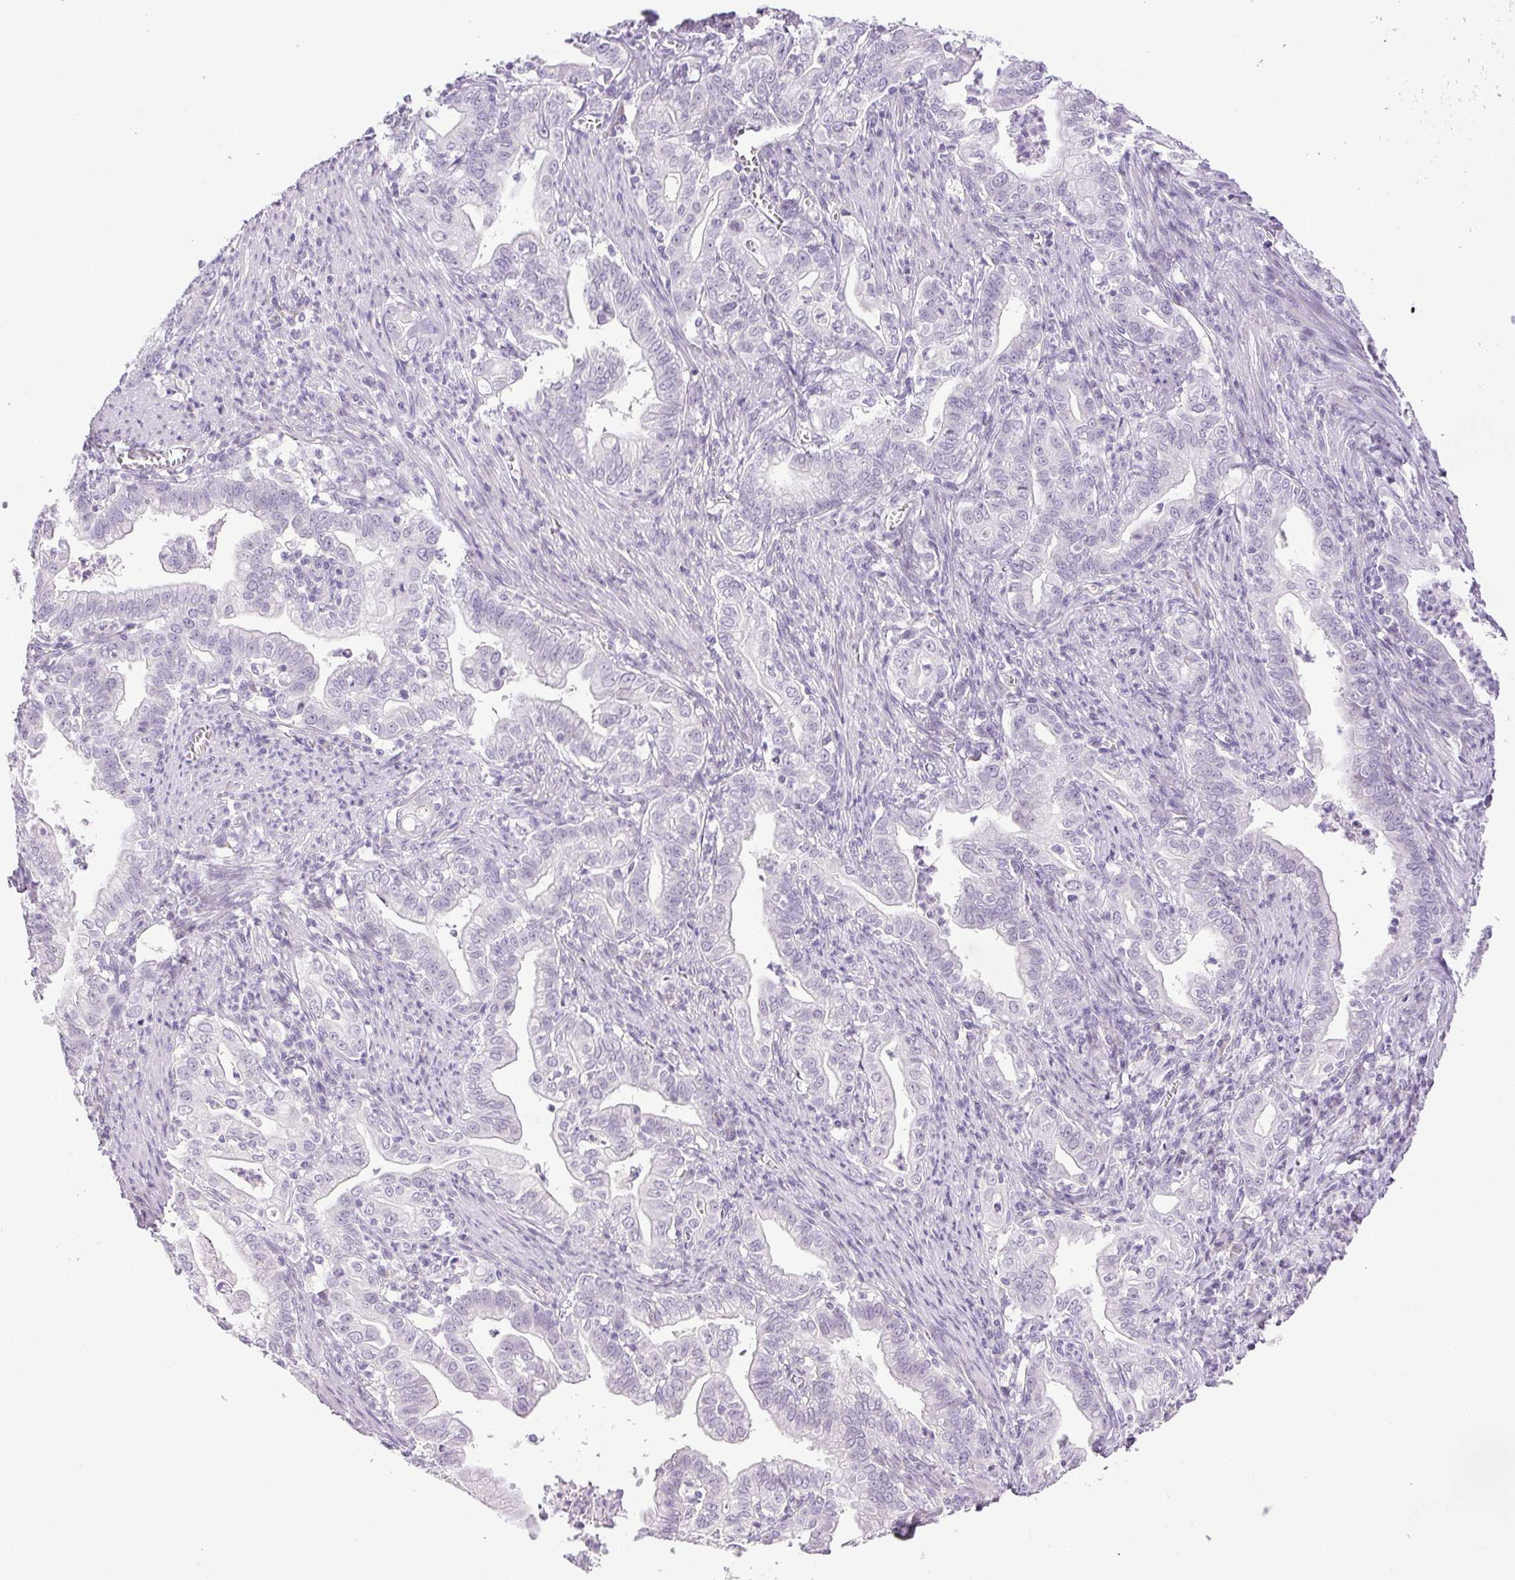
{"staining": {"intensity": "negative", "quantity": "none", "location": "none"}, "tissue": "stomach cancer", "cell_type": "Tumor cells", "image_type": "cancer", "snomed": [{"axis": "morphology", "description": "Adenocarcinoma, NOS"}, {"axis": "topography", "description": "Stomach, upper"}], "caption": "IHC image of neoplastic tissue: stomach cancer (adenocarcinoma) stained with DAB displays no significant protein staining in tumor cells. (DAB (3,3'-diaminobenzidine) immunohistochemistry with hematoxylin counter stain).", "gene": "PAPPA2", "patient": {"sex": "female", "age": 79}}